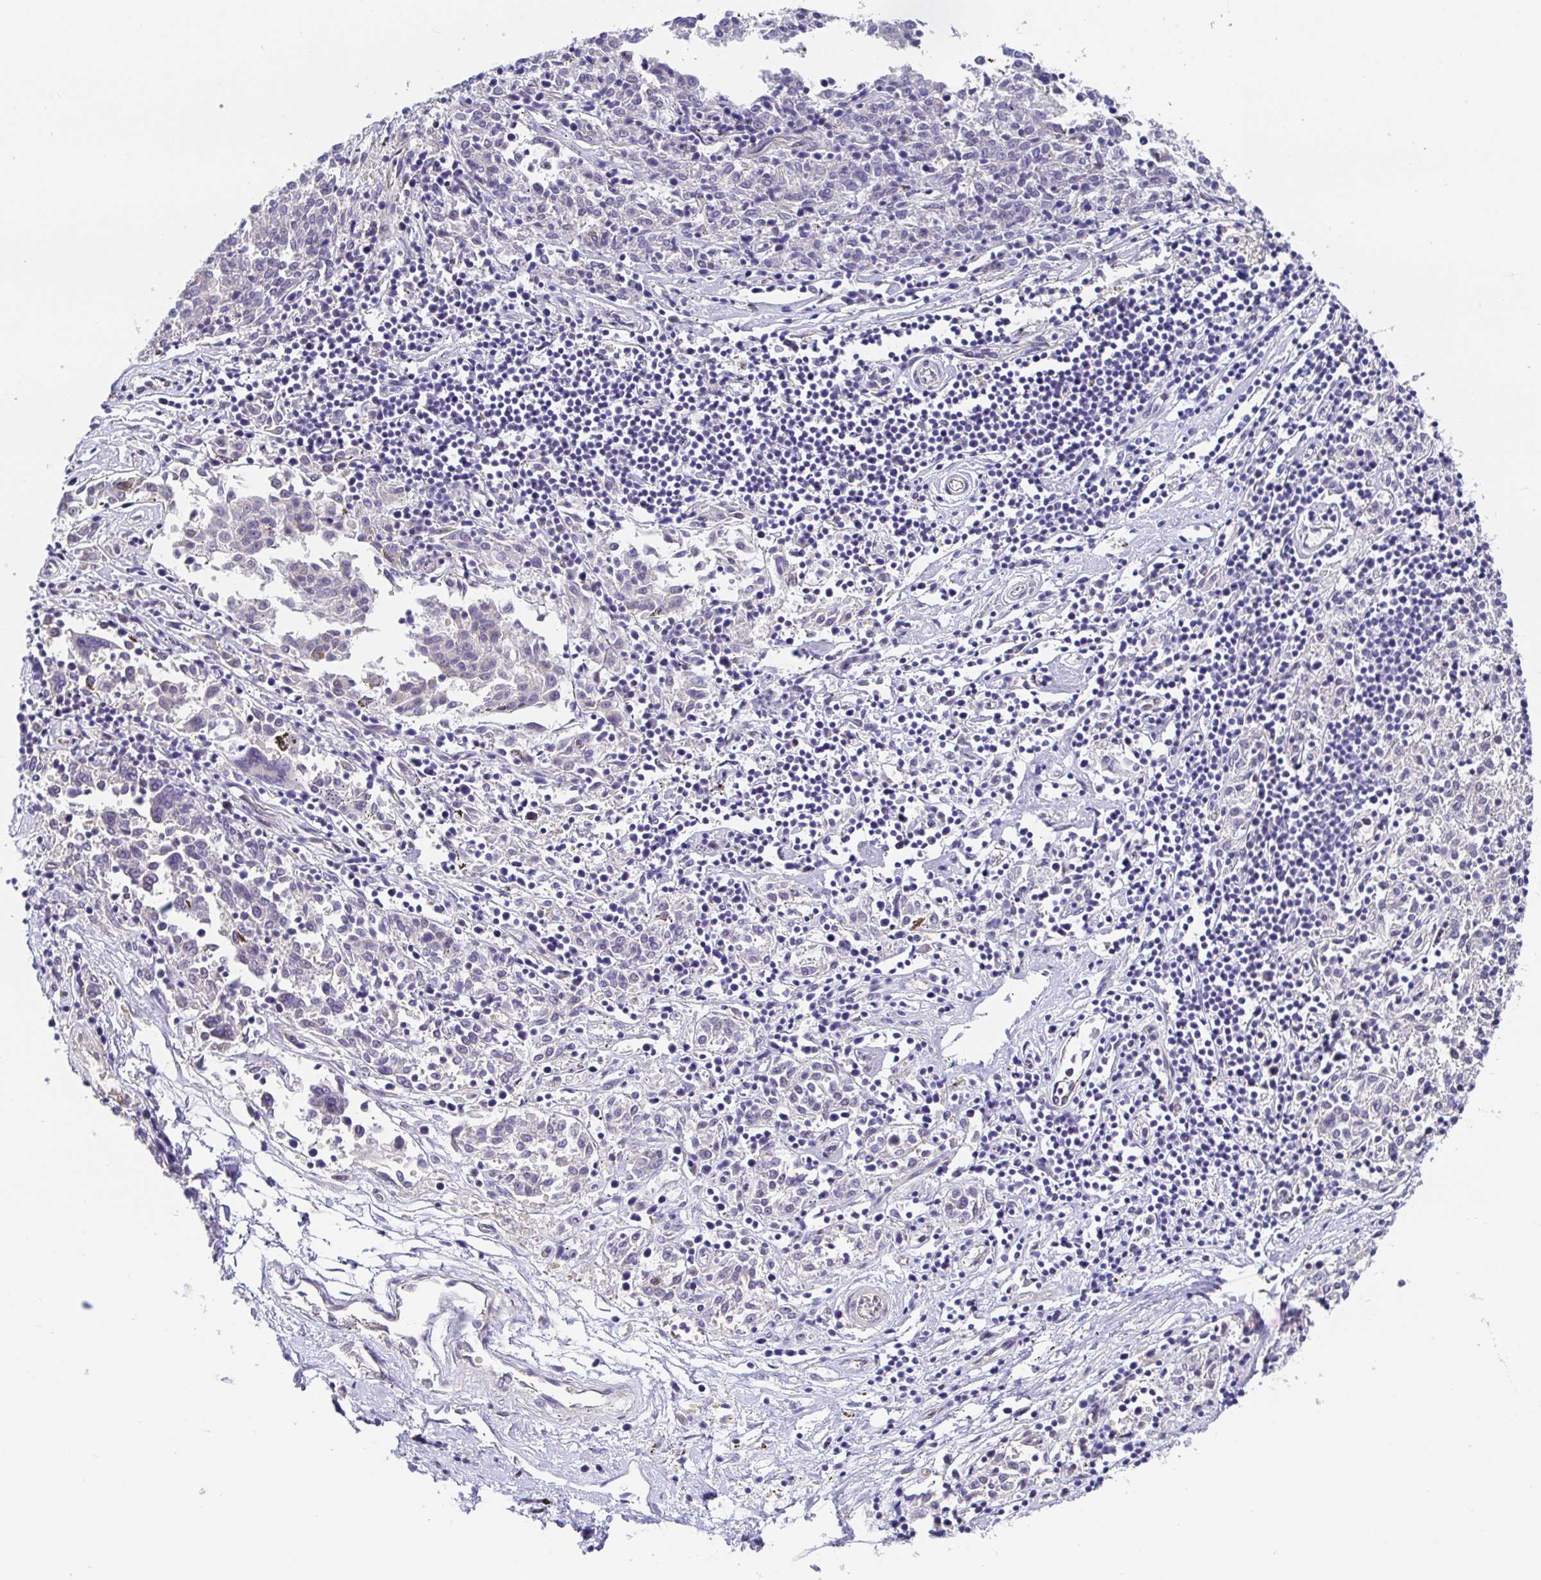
{"staining": {"intensity": "negative", "quantity": "none", "location": "none"}, "tissue": "melanoma", "cell_type": "Tumor cells", "image_type": "cancer", "snomed": [{"axis": "morphology", "description": "Malignant melanoma, NOS"}, {"axis": "topography", "description": "Skin"}], "caption": "Immunohistochemistry (IHC) histopathology image of melanoma stained for a protein (brown), which demonstrates no staining in tumor cells.", "gene": "TIMELESS", "patient": {"sex": "female", "age": 72}}